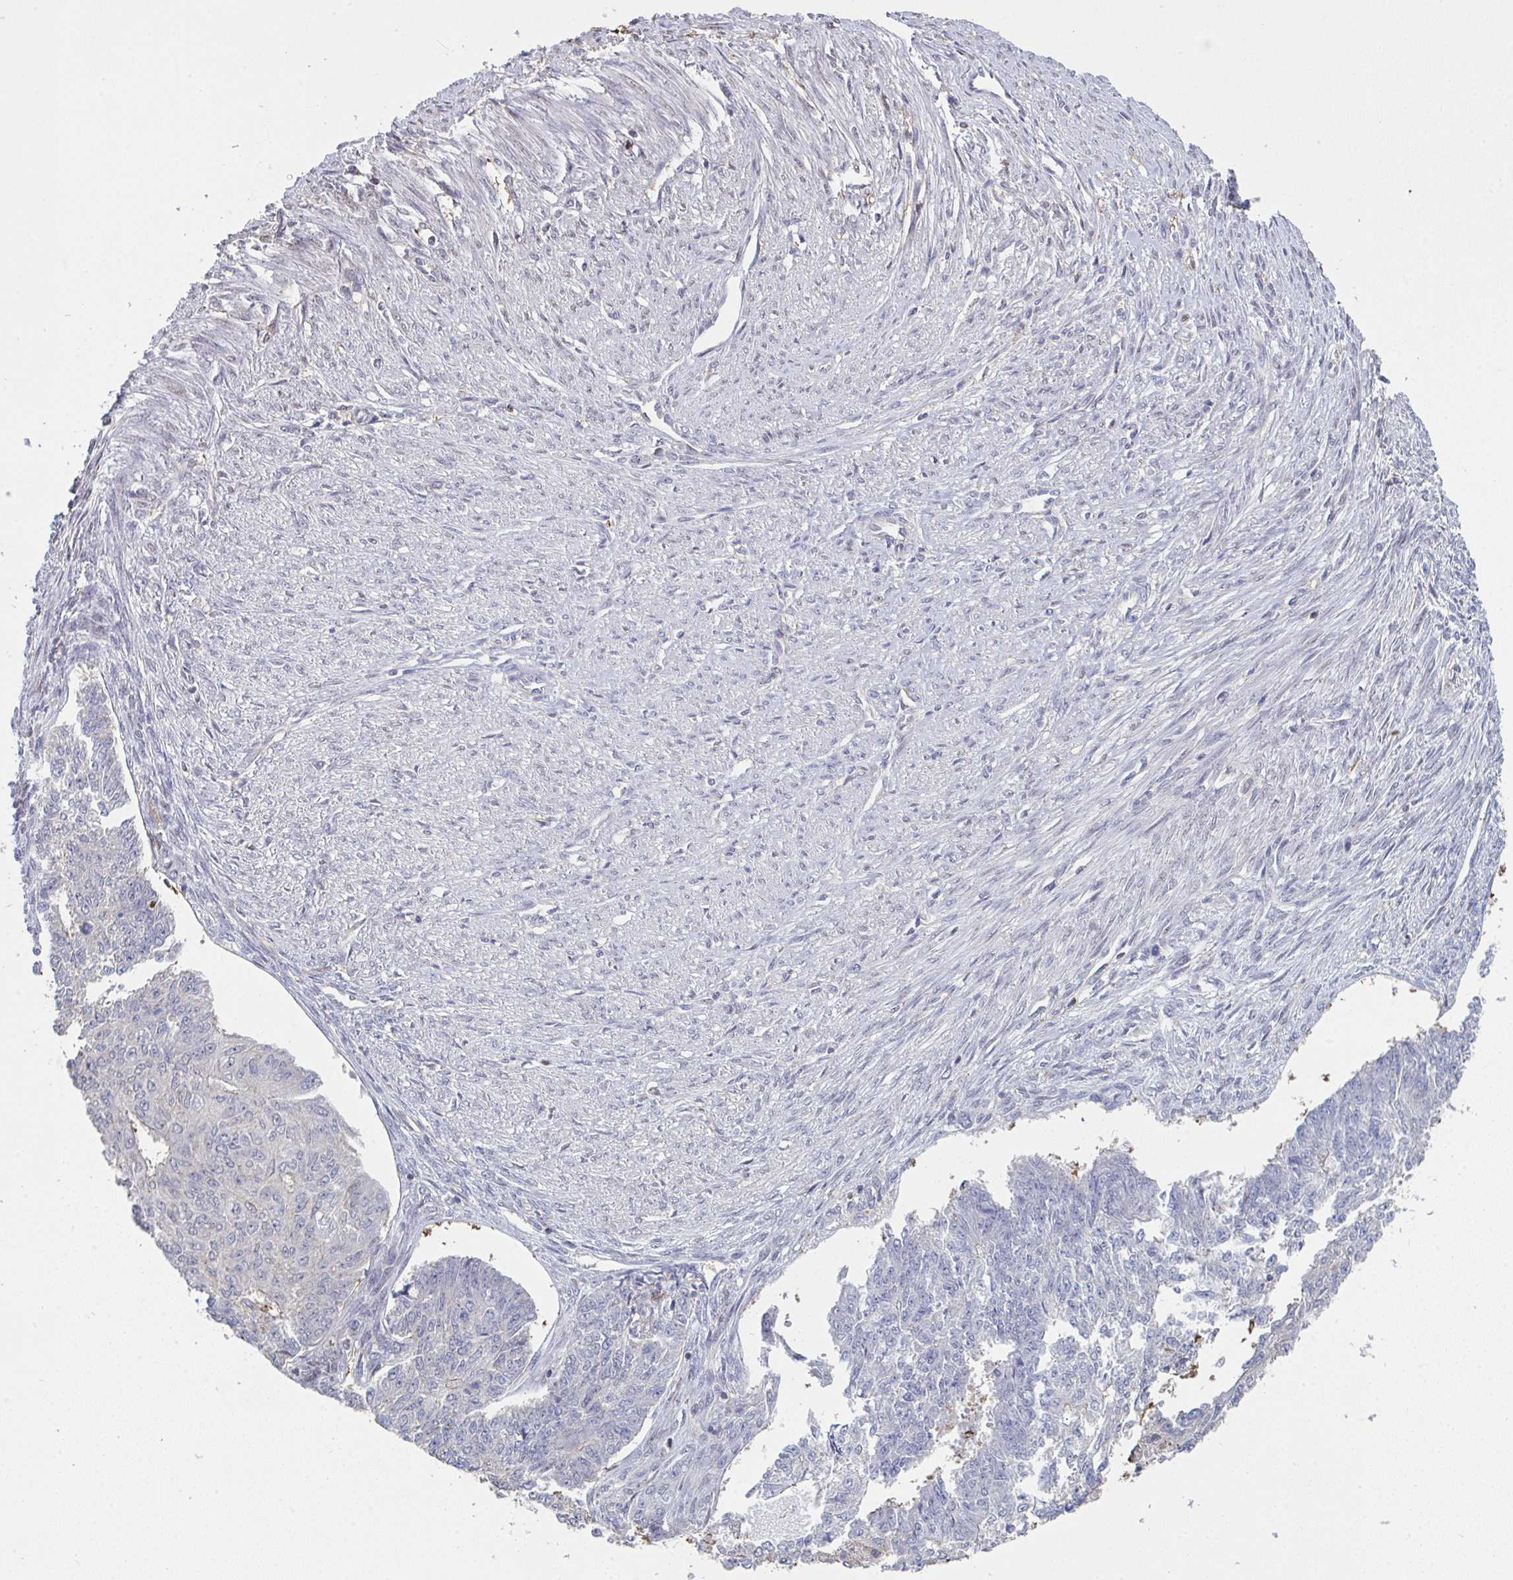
{"staining": {"intensity": "negative", "quantity": "none", "location": "none"}, "tissue": "endometrial cancer", "cell_type": "Tumor cells", "image_type": "cancer", "snomed": [{"axis": "morphology", "description": "Adenocarcinoma, NOS"}, {"axis": "topography", "description": "Endometrium"}], "caption": "DAB immunohistochemical staining of human endometrial cancer (adenocarcinoma) exhibits no significant positivity in tumor cells.", "gene": "ACD", "patient": {"sex": "female", "age": 32}}